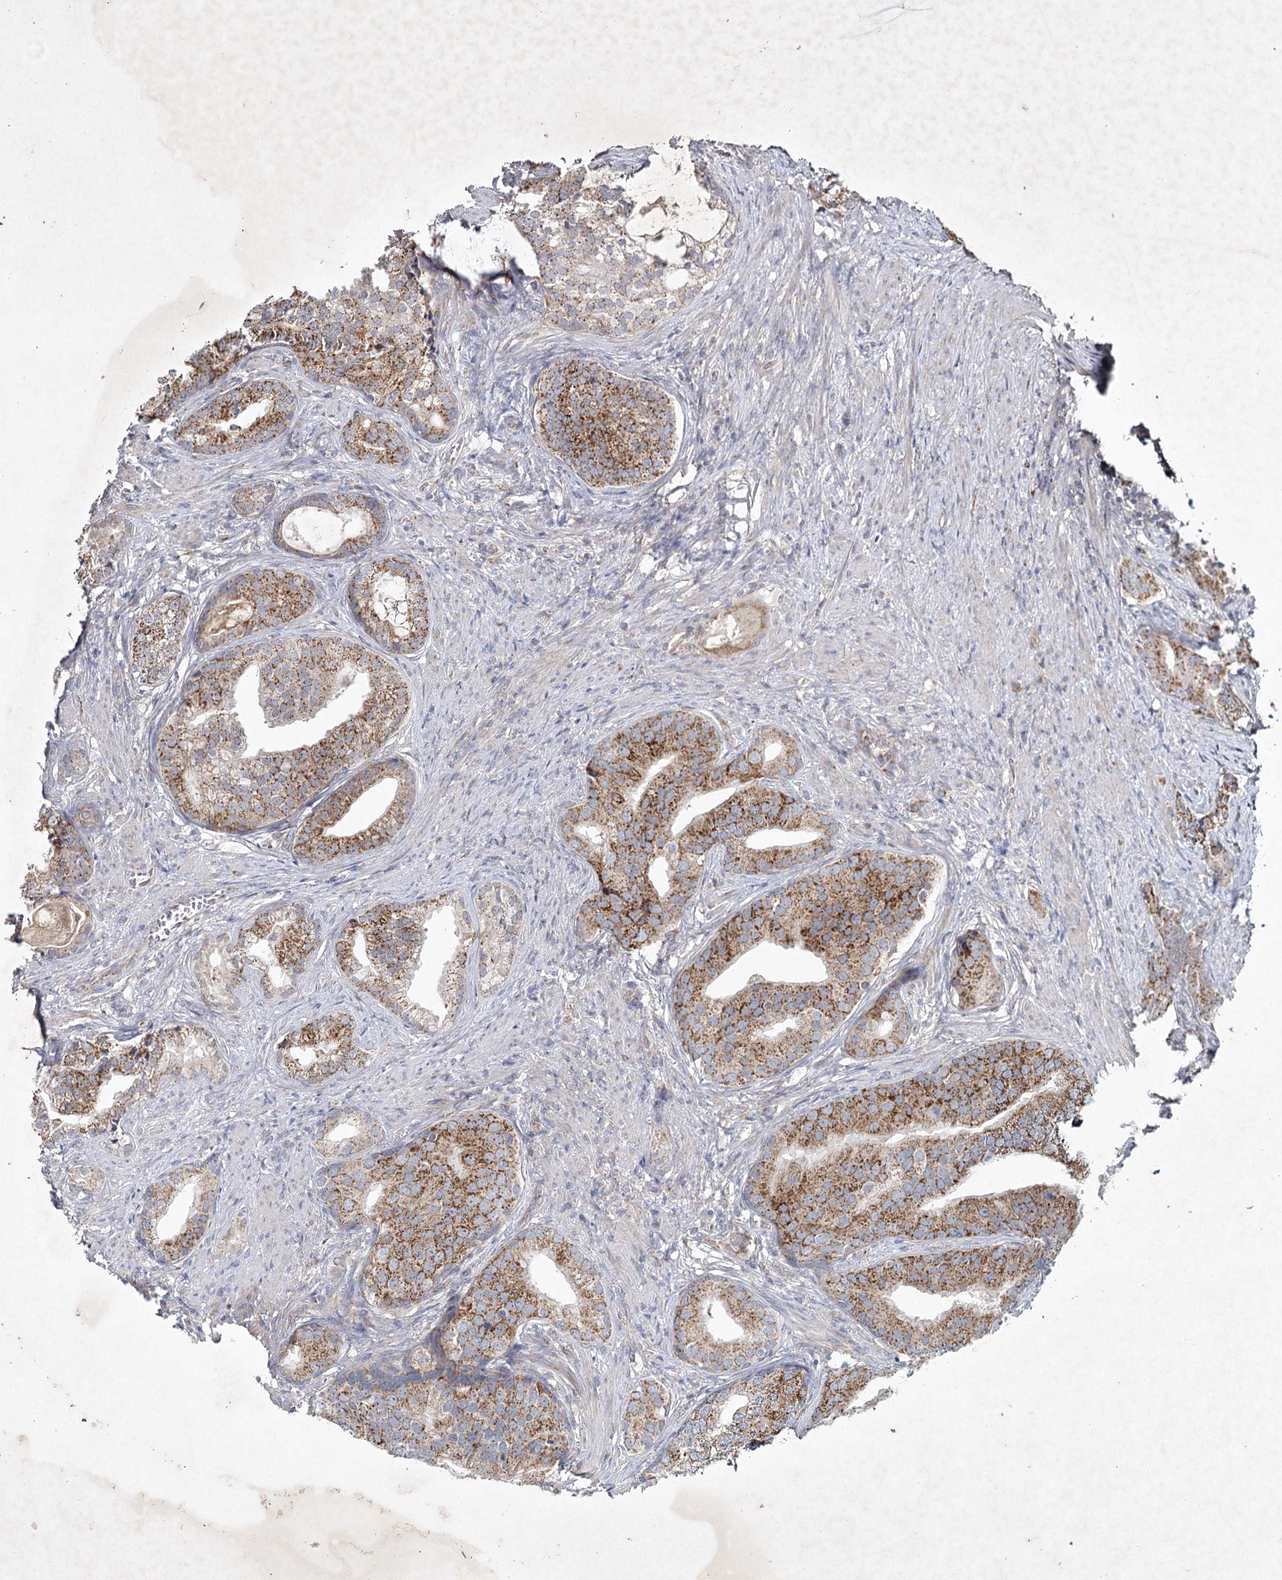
{"staining": {"intensity": "moderate", "quantity": ">75%", "location": "cytoplasmic/membranous"}, "tissue": "prostate cancer", "cell_type": "Tumor cells", "image_type": "cancer", "snomed": [{"axis": "morphology", "description": "Adenocarcinoma, Low grade"}, {"axis": "topography", "description": "Prostate"}], "caption": "Immunohistochemical staining of prostate cancer (adenocarcinoma (low-grade)) exhibits medium levels of moderate cytoplasmic/membranous protein positivity in about >75% of tumor cells. (DAB IHC, brown staining for protein, blue staining for nuclei).", "gene": "MRPL44", "patient": {"sex": "male", "age": 71}}